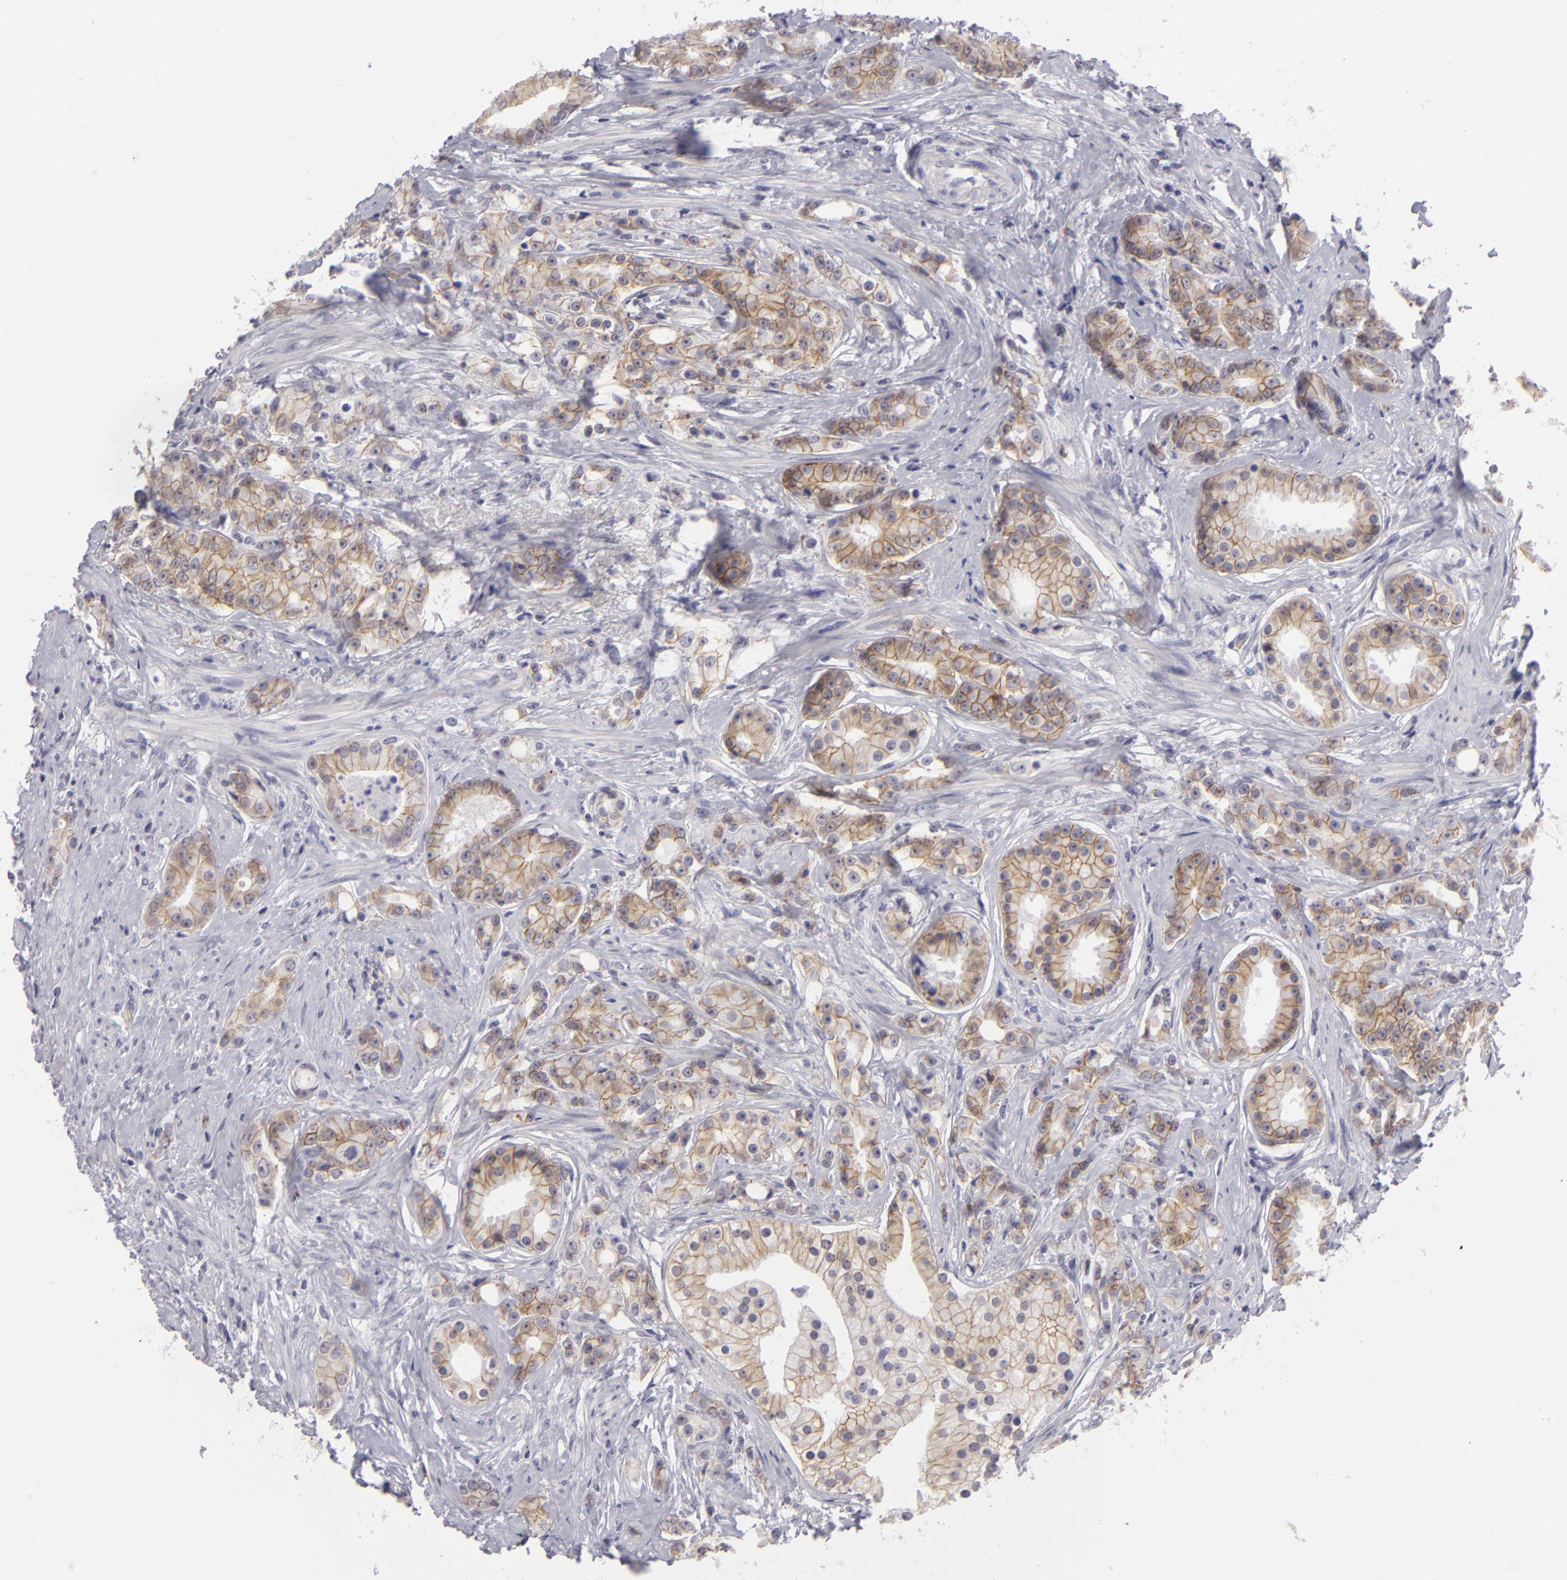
{"staining": {"intensity": "moderate", "quantity": "25%-75%", "location": "cytoplasmic/membranous"}, "tissue": "prostate cancer", "cell_type": "Tumor cells", "image_type": "cancer", "snomed": [{"axis": "morphology", "description": "Adenocarcinoma, Medium grade"}, {"axis": "topography", "description": "Prostate"}], "caption": "Adenocarcinoma (medium-grade) (prostate) stained for a protein demonstrates moderate cytoplasmic/membranous positivity in tumor cells. The protein is shown in brown color, while the nuclei are stained blue.", "gene": "CTNNB1", "patient": {"sex": "male", "age": 59}}